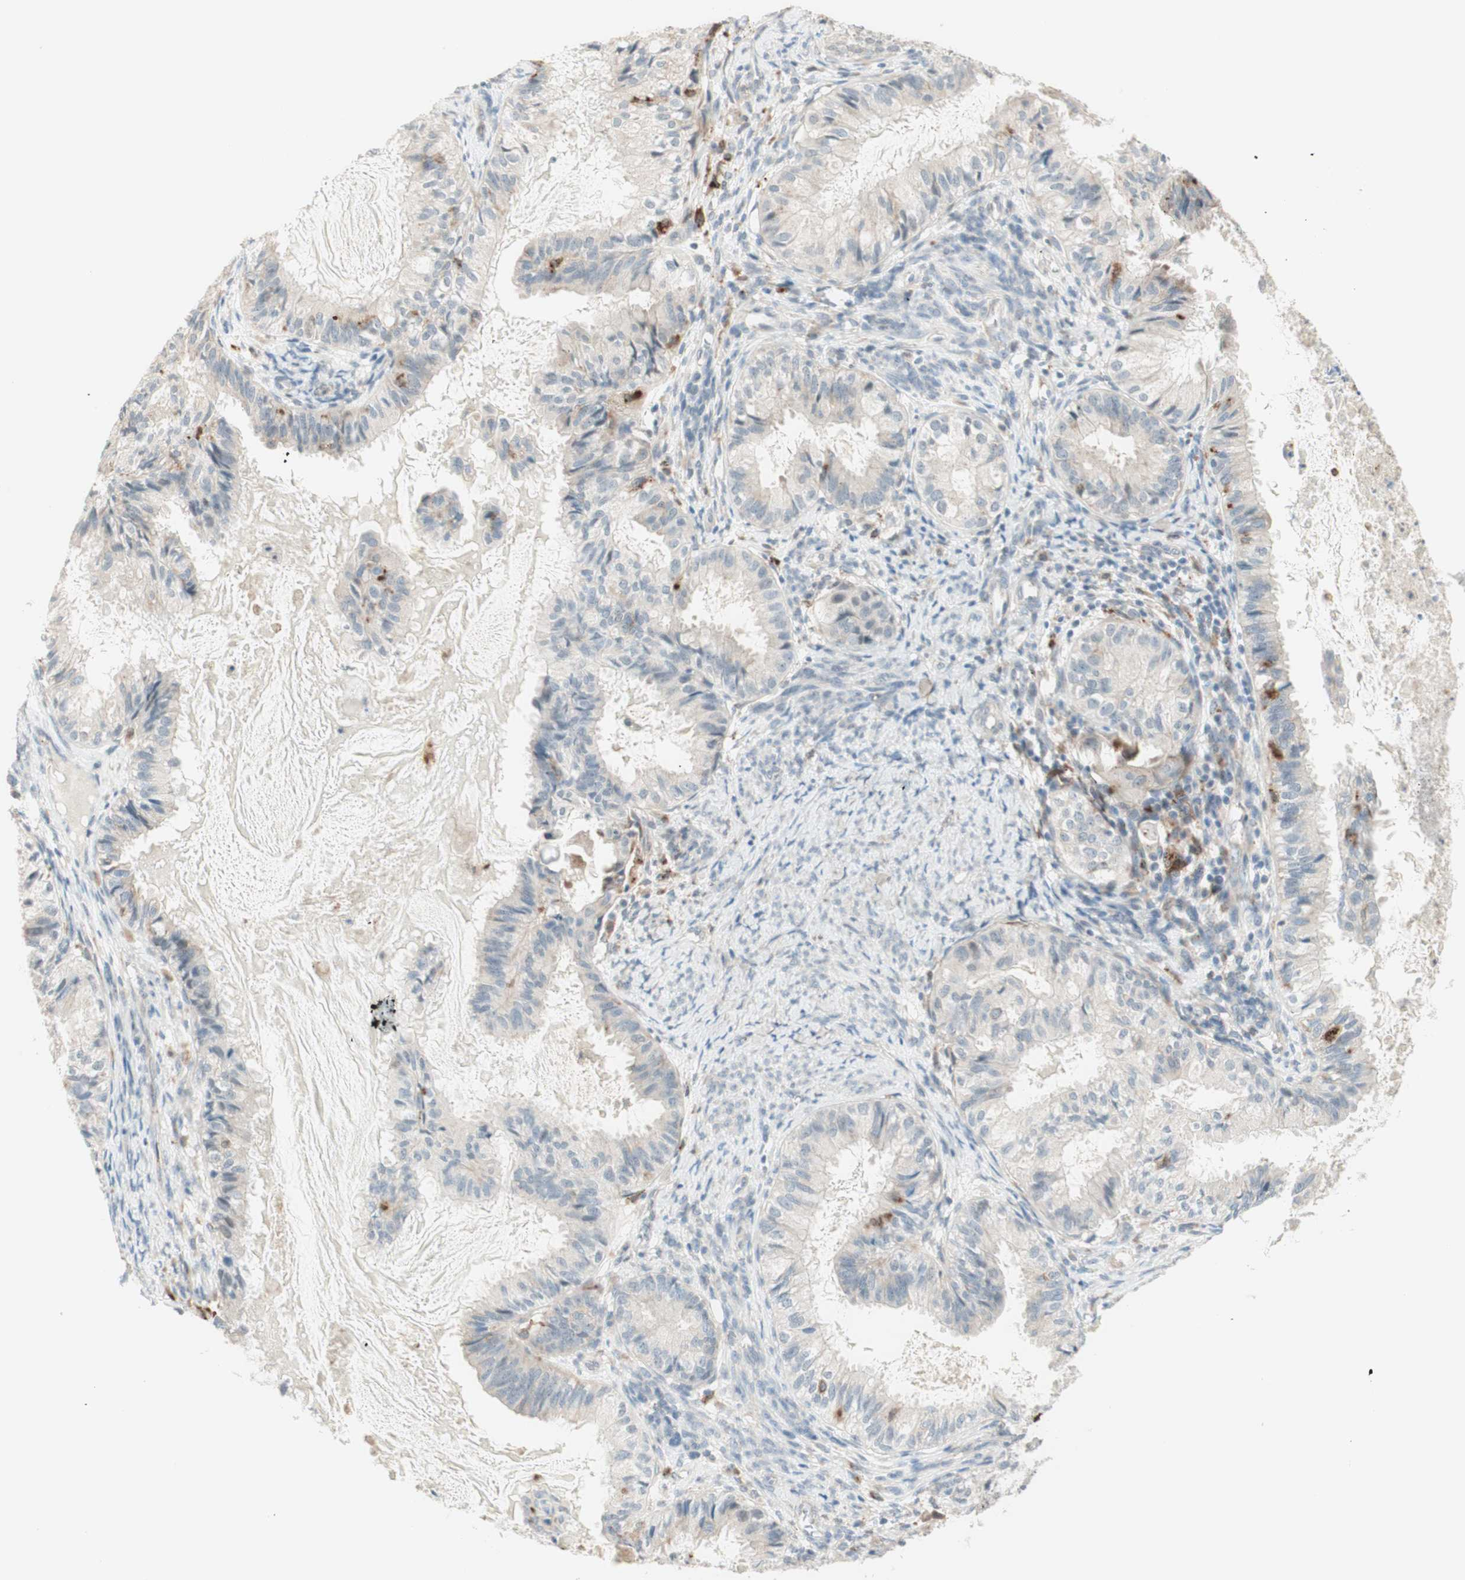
{"staining": {"intensity": "weak", "quantity": "<25%", "location": "cytoplasmic/membranous"}, "tissue": "cervical cancer", "cell_type": "Tumor cells", "image_type": "cancer", "snomed": [{"axis": "morphology", "description": "Normal tissue, NOS"}, {"axis": "morphology", "description": "Adenocarcinoma, NOS"}, {"axis": "topography", "description": "Cervix"}, {"axis": "topography", "description": "Endometrium"}], "caption": "Immunohistochemistry (IHC) photomicrograph of adenocarcinoma (cervical) stained for a protein (brown), which exhibits no expression in tumor cells.", "gene": "GAPT", "patient": {"sex": "female", "age": 86}}